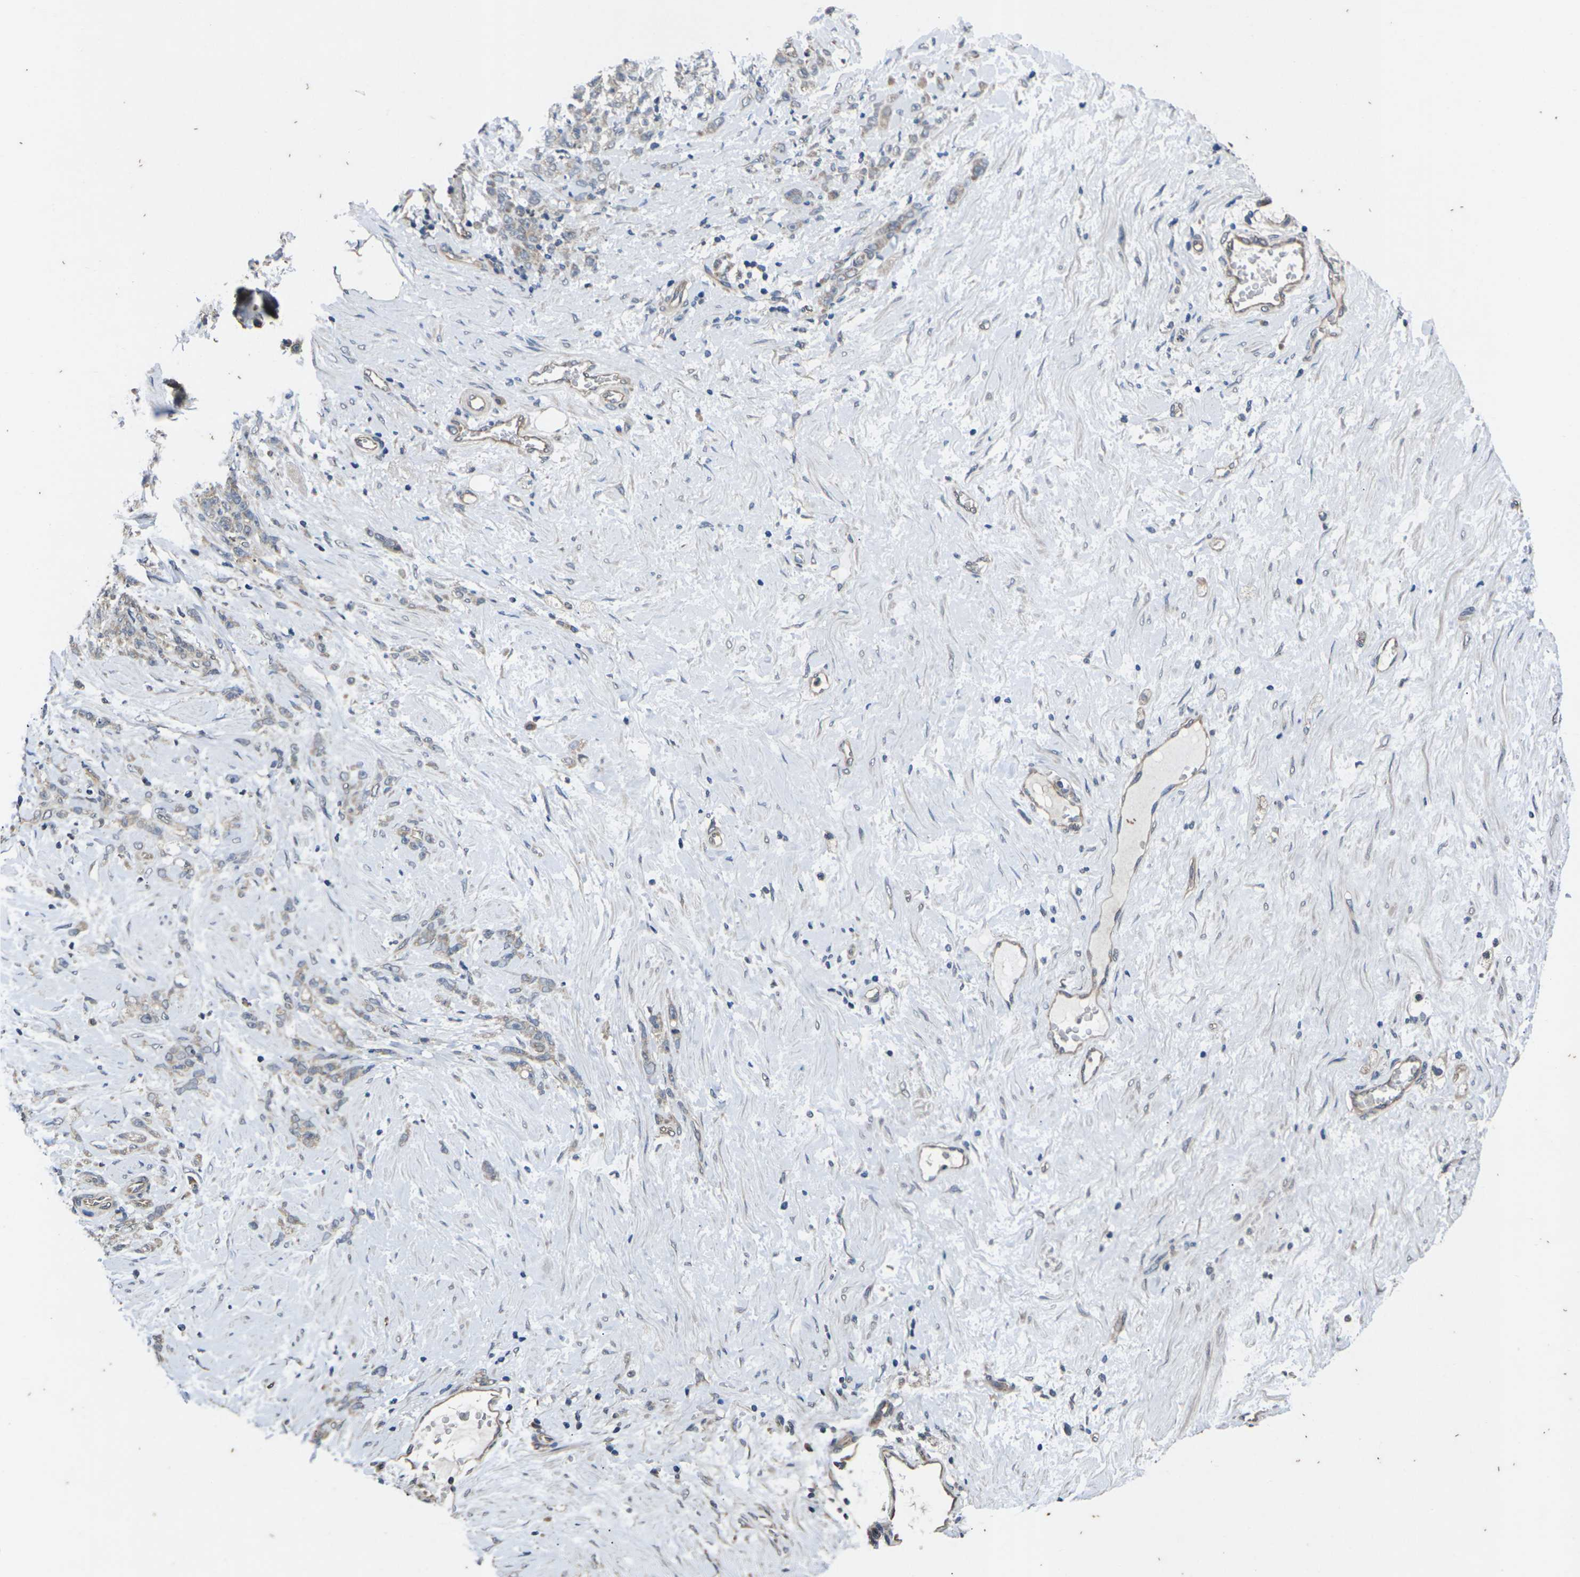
{"staining": {"intensity": "weak", "quantity": ">75%", "location": "cytoplasmic/membranous"}, "tissue": "stomach cancer", "cell_type": "Tumor cells", "image_type": "cancer", "snomed": [{"axis": "morphology", "description": "Adenocarcinoma, NOS"}, {"axis": "topography", "description": "Stomach"}], "caption": "Protein expression by immunohistochemistry reveals weak cytoplasmic/membranous expression in approximately >75% of tumor cells in adenocarcinoma (stomach).", "gene": "DKK2", "patient": {"sex": "male", "age": 82}}